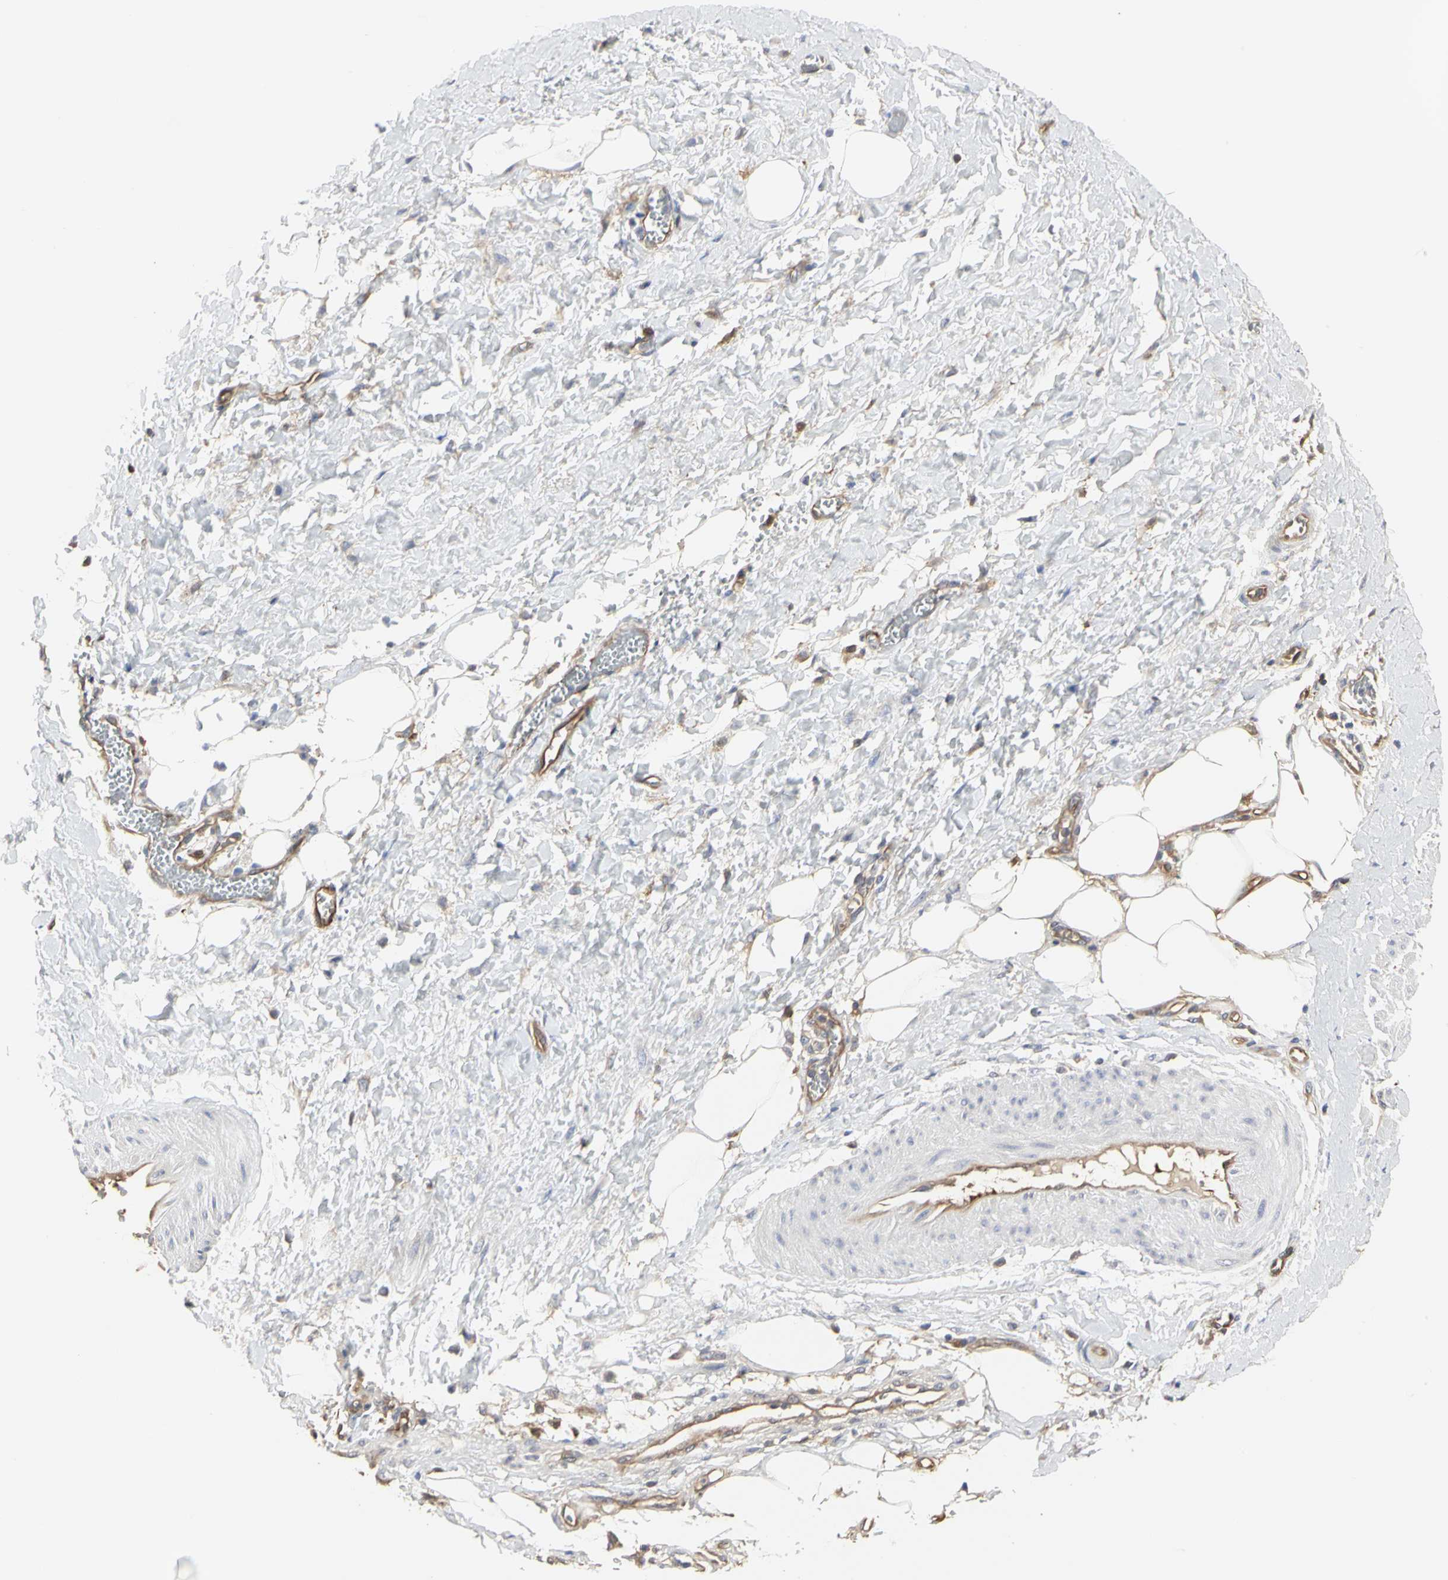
{"staining": {"intensity": "negative", "quantity": "none", "location": "none"}, "tissue": "smooth muscle", "cell_type": "Smooth muscle cells", "image_type": "normal", "snomed": [{"axis": "morphology", "description": "Normal tissue, NOS"}, {"axis": "topography", "description": "Uterus"}], "caption": "This histopathology image is of normal smooth muscle stained with immunohistochemistry (IHC) to label a protein in brown with the nuclei are counter-stained blue. There is no positivity in smooth muscle cells. Nuclei are stained in blue.", "gene": "C3orf52", "patient": {"sex": "female", "age": 56}}